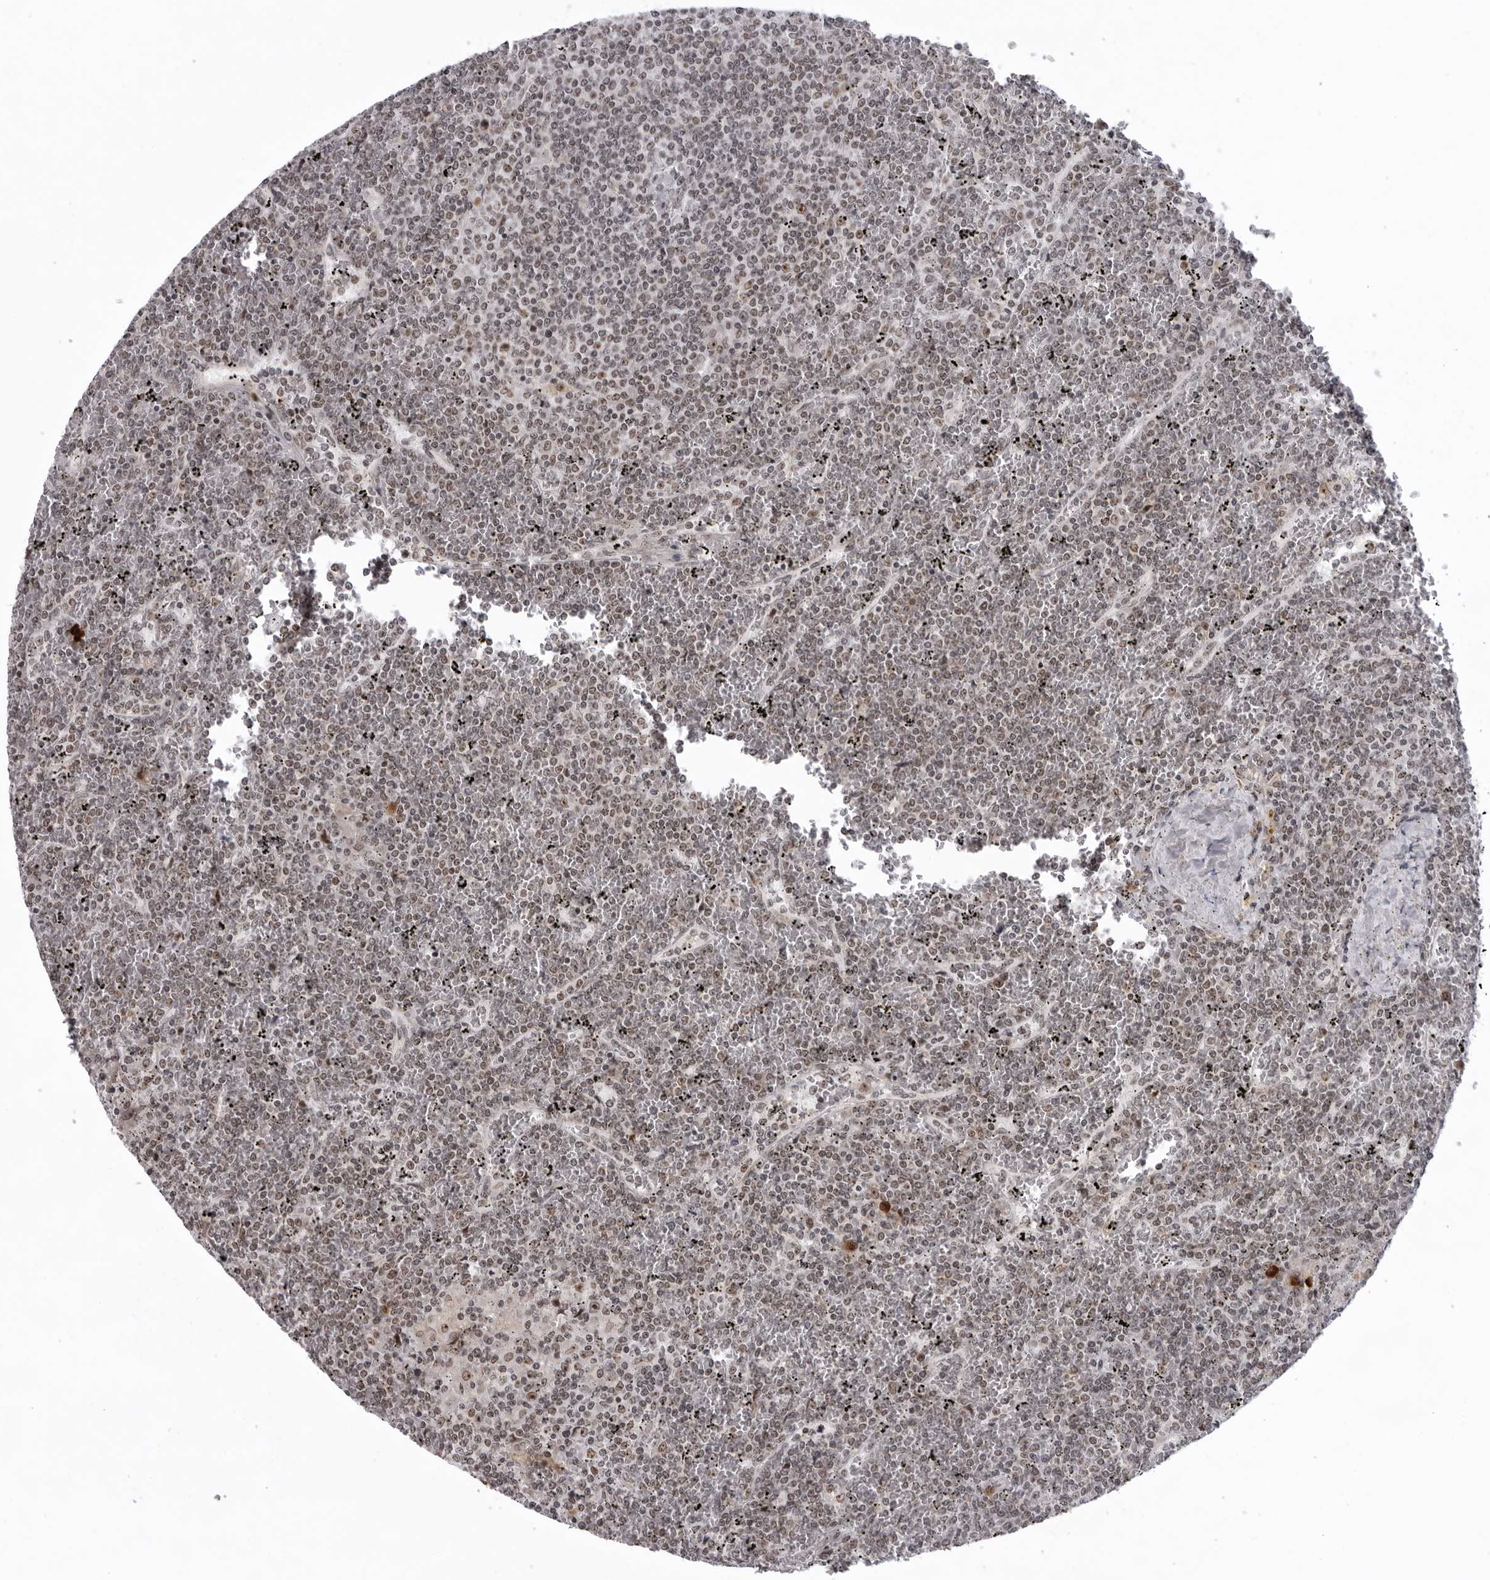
{"staining": {"intensity": "moderate", "quantity": ">75%", "location": "nuclear"}, "tissue": "lymphoma", "cell_type": "Tumor cells", "image_type": "cancer", "snomed": [{"axis": "morphology", "description": "Malignant lymphoma, non-Hodgkin's type, Low grade"}, {"axis": "topography", "description": "Spleen"}], "caption": "IHC image of neoplastic tissue: human lymphoma stained using immunohistochemistry displays medium levels of moderate protein expression localized specifically in the nuclear of tumor cells, appearing as a nuclear brown color.", "gene": "EXOSC10", "patient": {"sex": "female", "age": 19}}